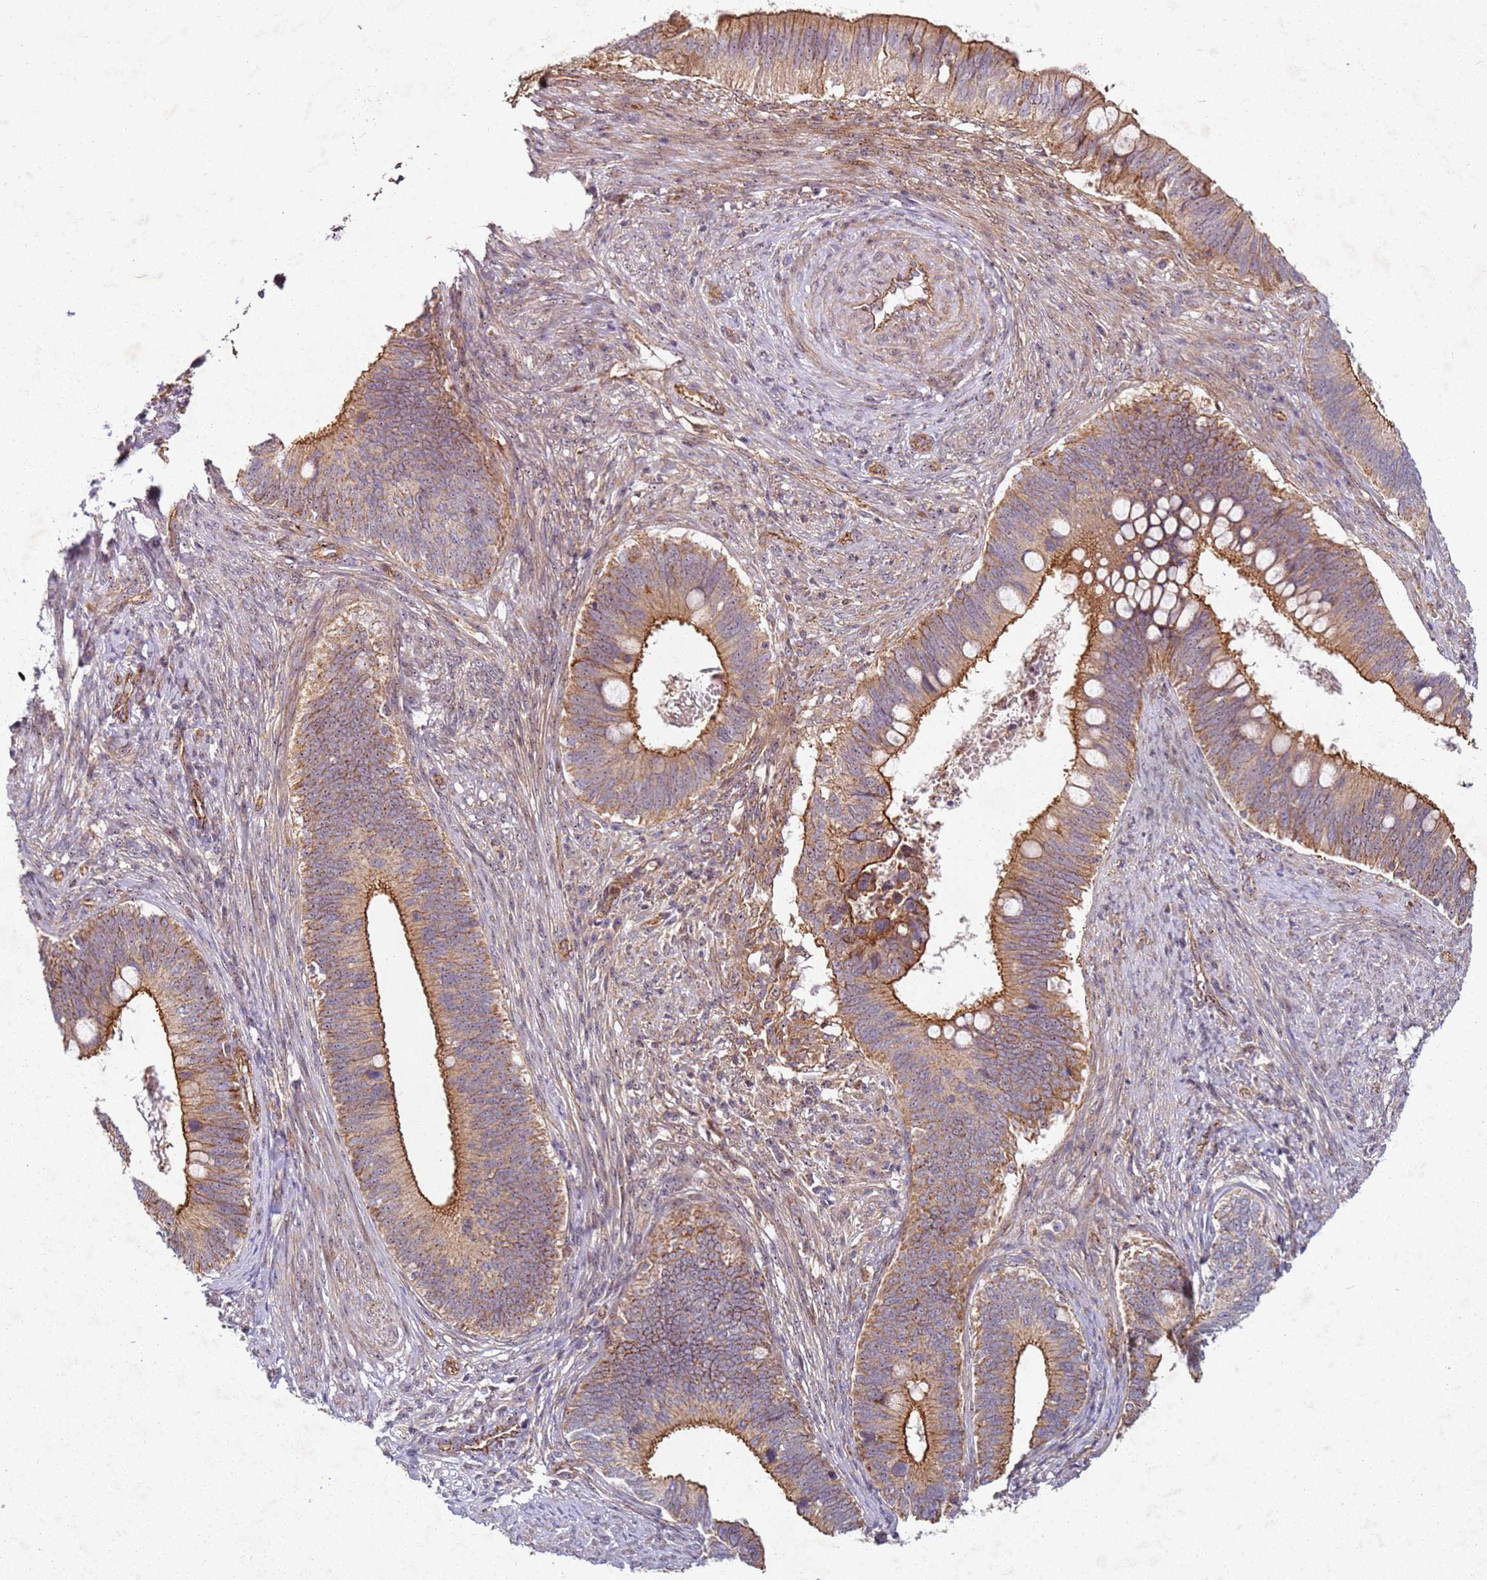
{"staining": {"intensity": "moderate", "quantity": ">75%", "location": "cytoplasmic/membranous"}, "tissue": "cervical cancer", "cell_type": "Tumor cells", "image_type": "cancer", "snomed": [{"axis": "morphology", "description": "Adenocarcinoma, NOS"}, {"axis": "topography", "description": "Cervix"}], "caption": "The immunohistochemical stain labels moderate cytoplasmic/membranous staining in tumor cells of cervical adenocarcinoma tissue.", "gene": "C2CD4B", "patient": {"sex": "female", "age": 42}}